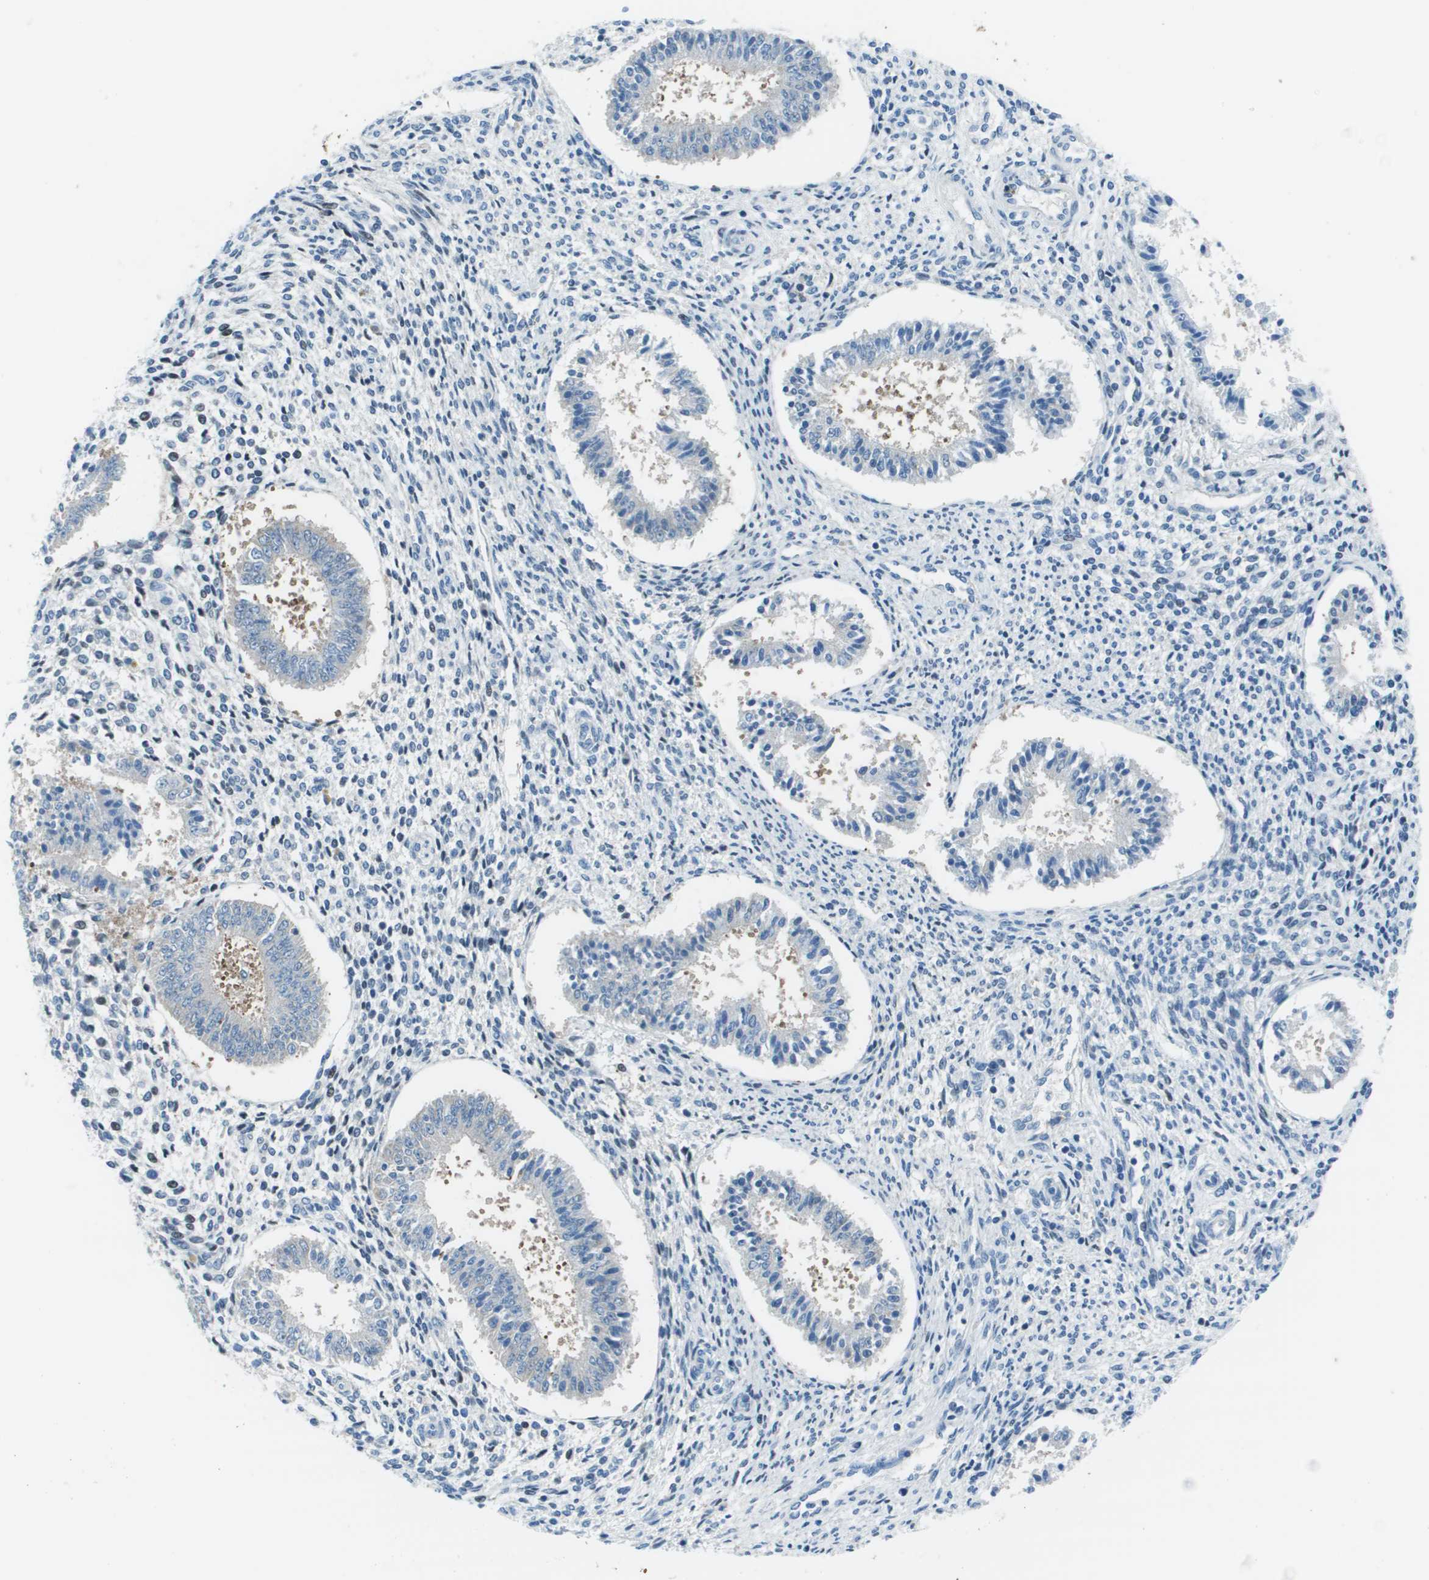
{"staining": {"intensity": "negative", "quantity": "none", "location": "none"}, "tissue": "endometrium", "cell_type": "Cells in endometrial stroma", "image_type": "normal", "snomed": [{"axis": "morphology", "description": "Normal tissue, NOS"}, {"axis": "topography", "description": "Endometrium"}], "caption": "An IHC image of unremarkable endometrium is shown. There is no staining in cells in endometrial stroma of endometrium. (Stains: DAB immunohistochemistry with hematoxylin counter stain, Microscopy: brightfield microscopy at high magnification).", "gene": "STIP1", "patient": {"sex": "female", "age": 35}}